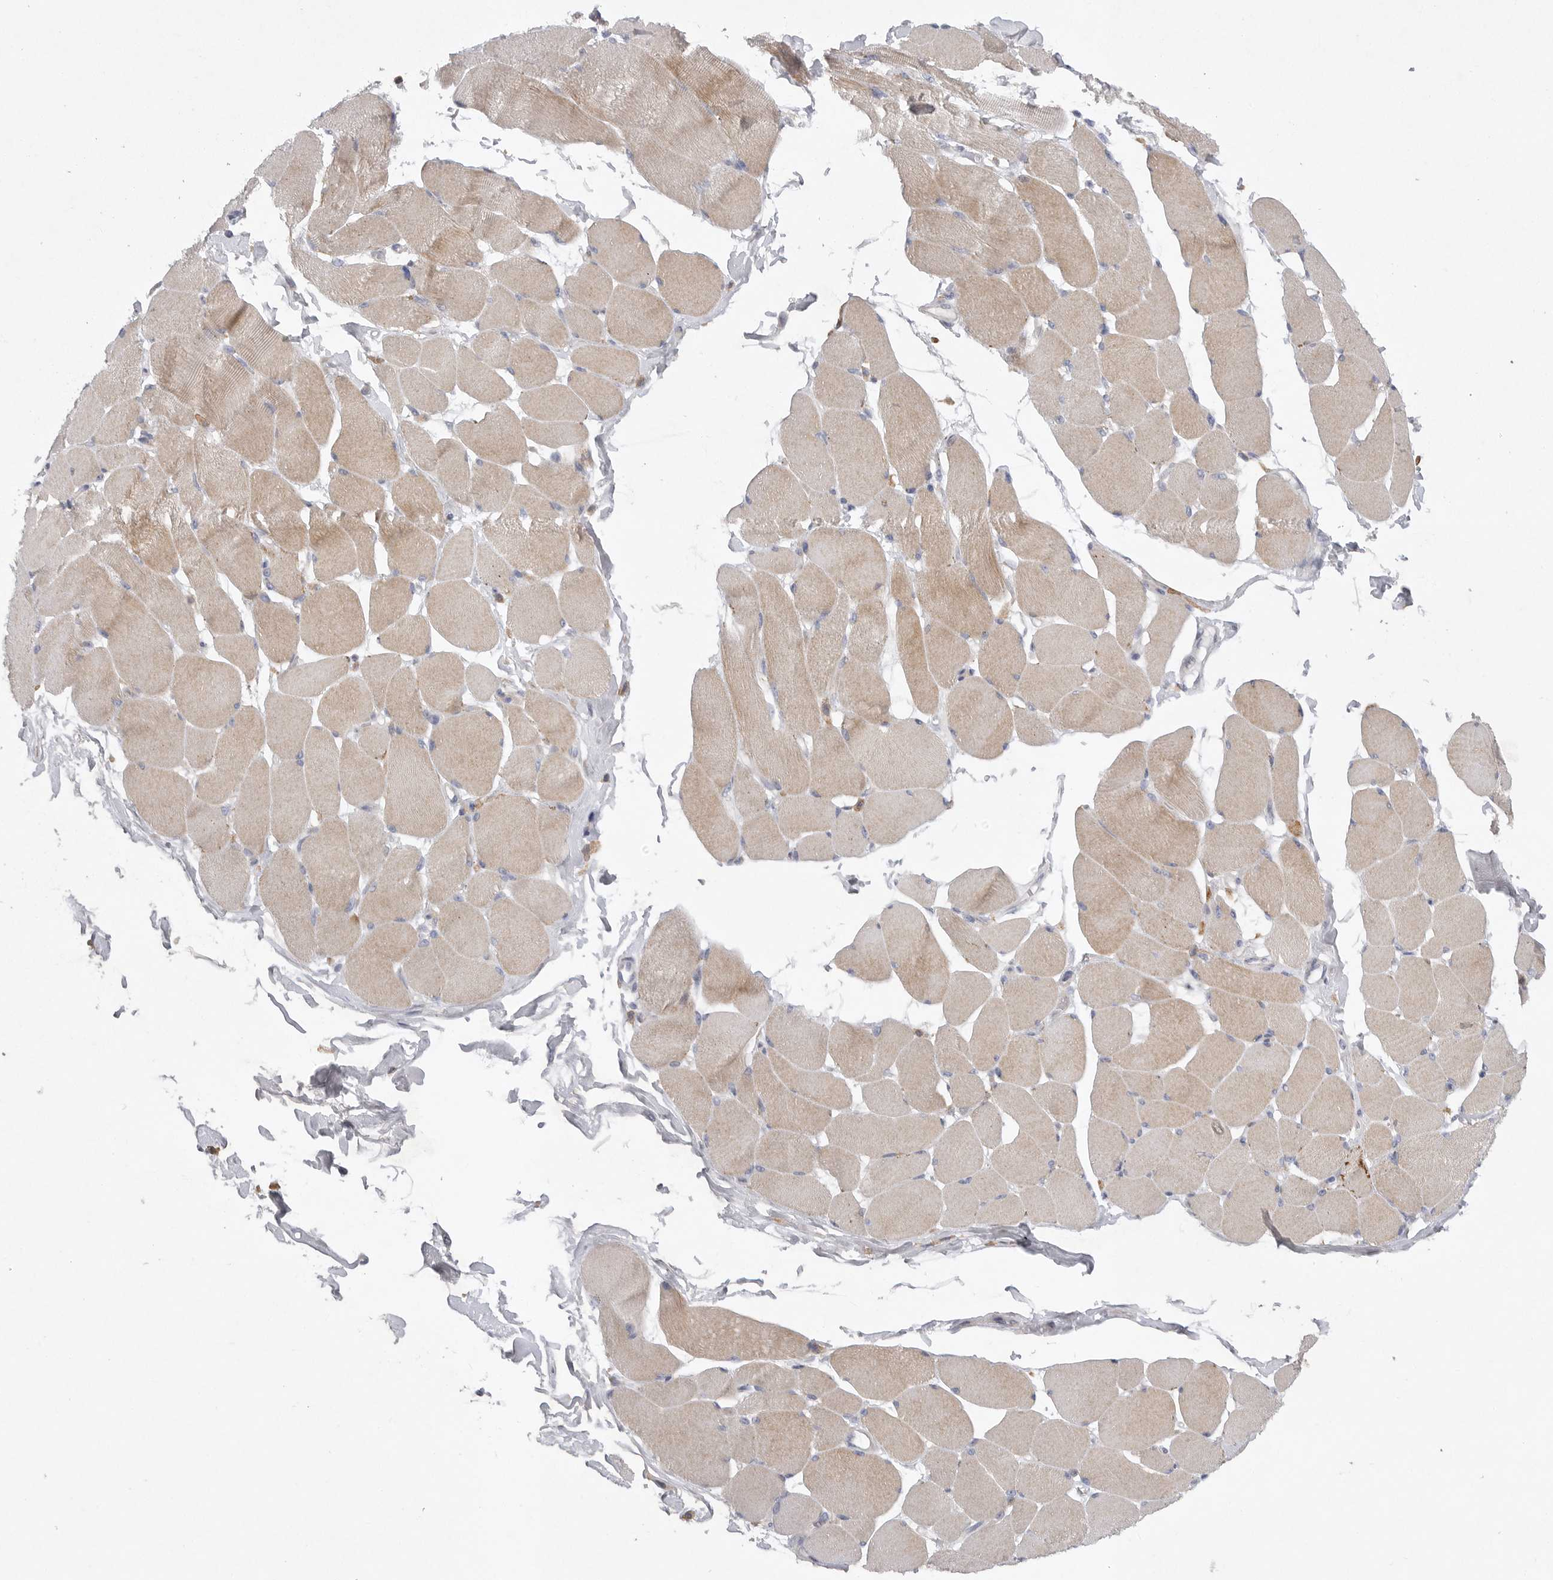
{"staining": {"intensity": "moderate", "quantity": "25%-75%", "location": "cytoplasmic/membranous"}, "tissue": "skeletal muscle", "cell_type": "Myocytes", "image_type": "normal", "snomed": [{"axis": "morphology", "description": "Normal tissue, NOS"}, {"axis": "topography", "description": "Skin"}, {"axis": "topography", "description": "Skeletal muscle"}], "caption": "This image exhibits normal skeletal muscle stained with immunohistochemistry to label a protein in brown. The cytoplasmic/membranous of myocytes show moderate positivity for the protein. Nuclei are counter-stained blue.", "gene": "EDEM3", "patient": {"sex": "male", "age": 83}}